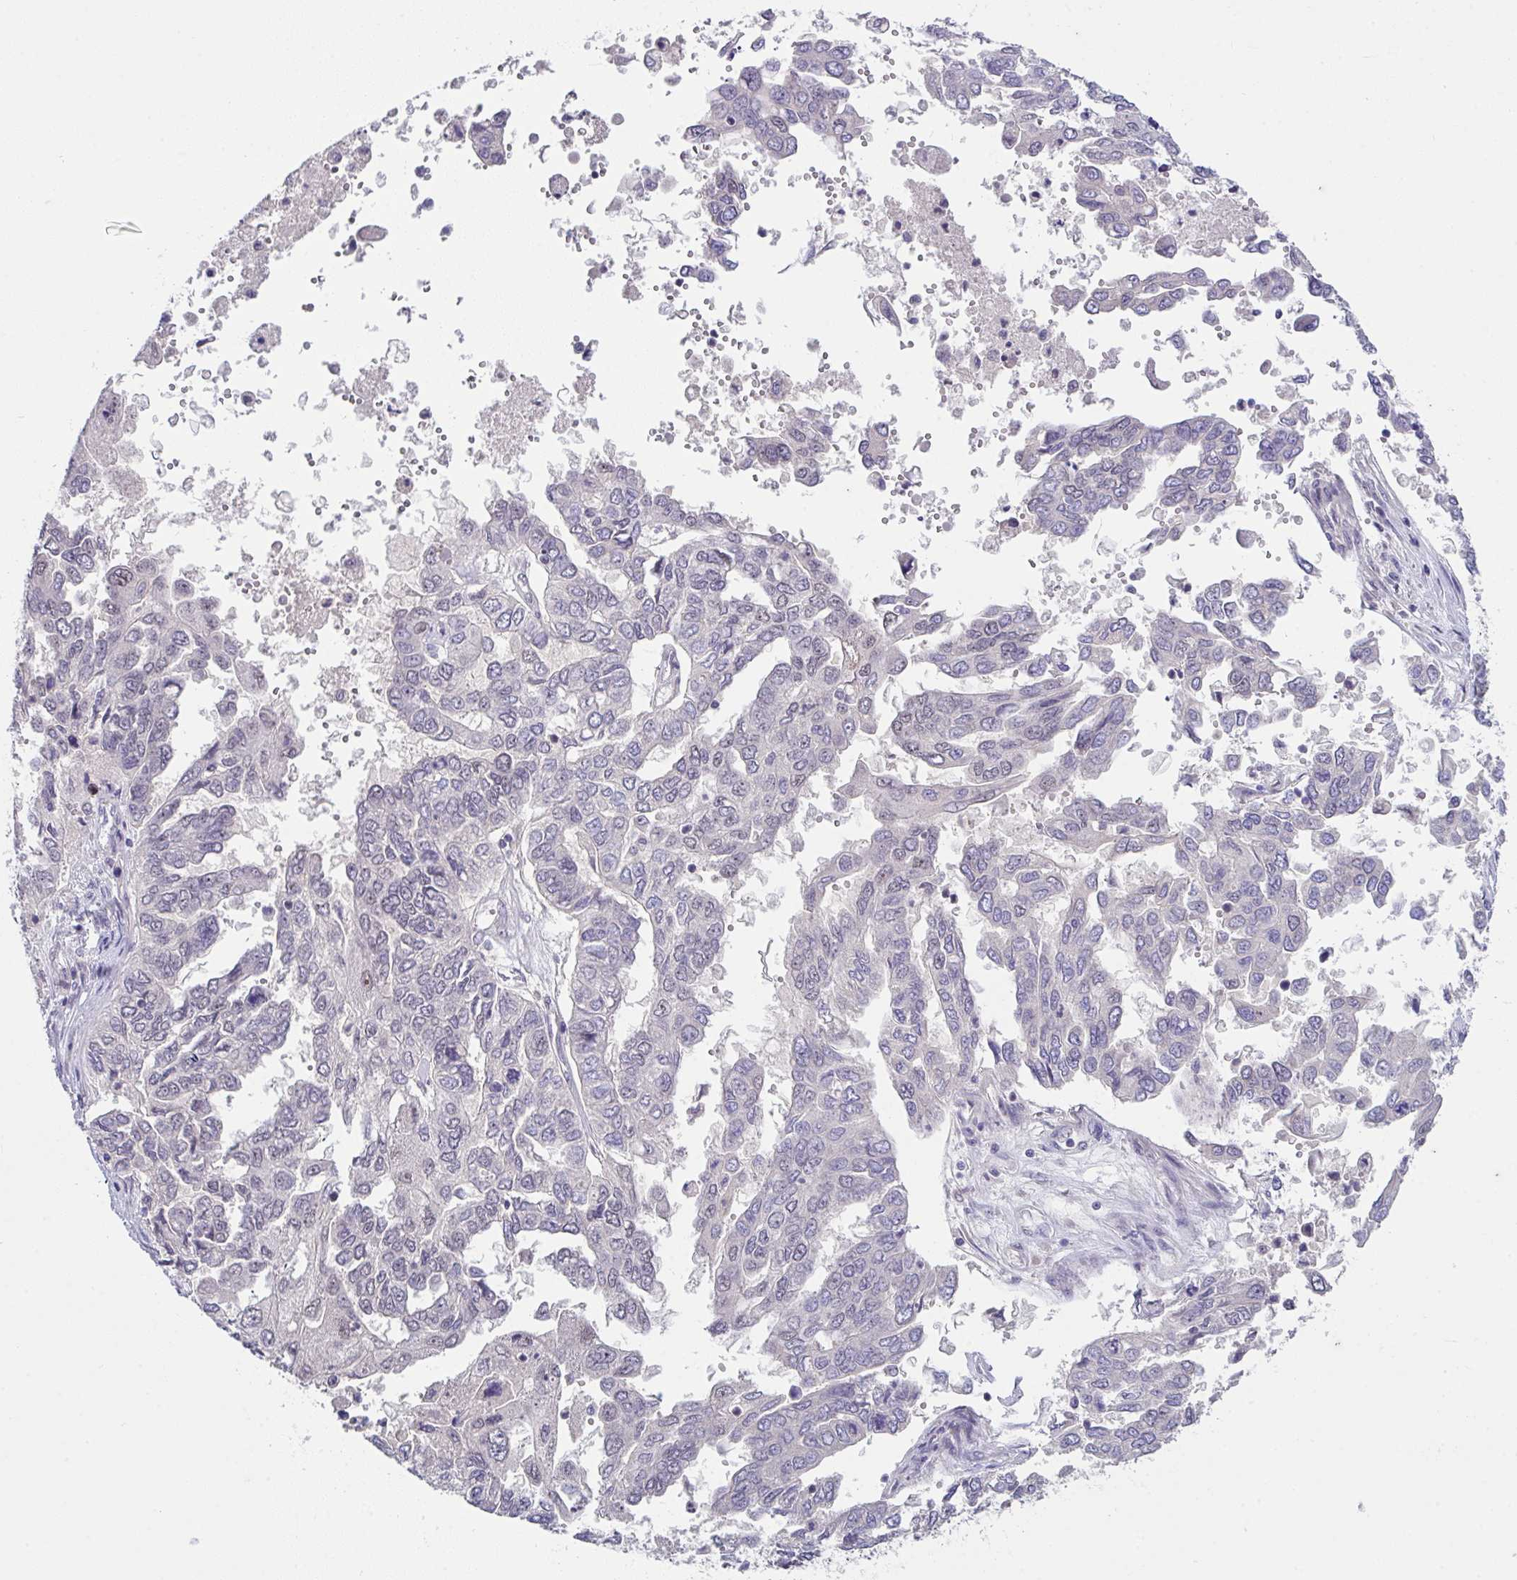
{"staining": {"intensity": "weak", "quantity": "25%-75%", "location": "nuclear"}, "tissue": "ovarian cancer", "cell_type": "Tumor cells", "image_type": "cancer", "snomed": [{"axis": "morphology", "description": "Cystadenocarcinoma, serous, NOS"}, {"axis": "topography", "description": "Ovary"}], "caption": "Ovarian cancer stained with DAB immunohistochemistry (IHC) demonstrates low levels of weak nuclear staining in about 25%-75% of tumor cells. The staining was performed using DAB, with brown indicating positive protein expression. Nuclei are stained blue with hematoxylin.", "gene": "RBBP6", "patient": {"sex": "female", "age": 53}}